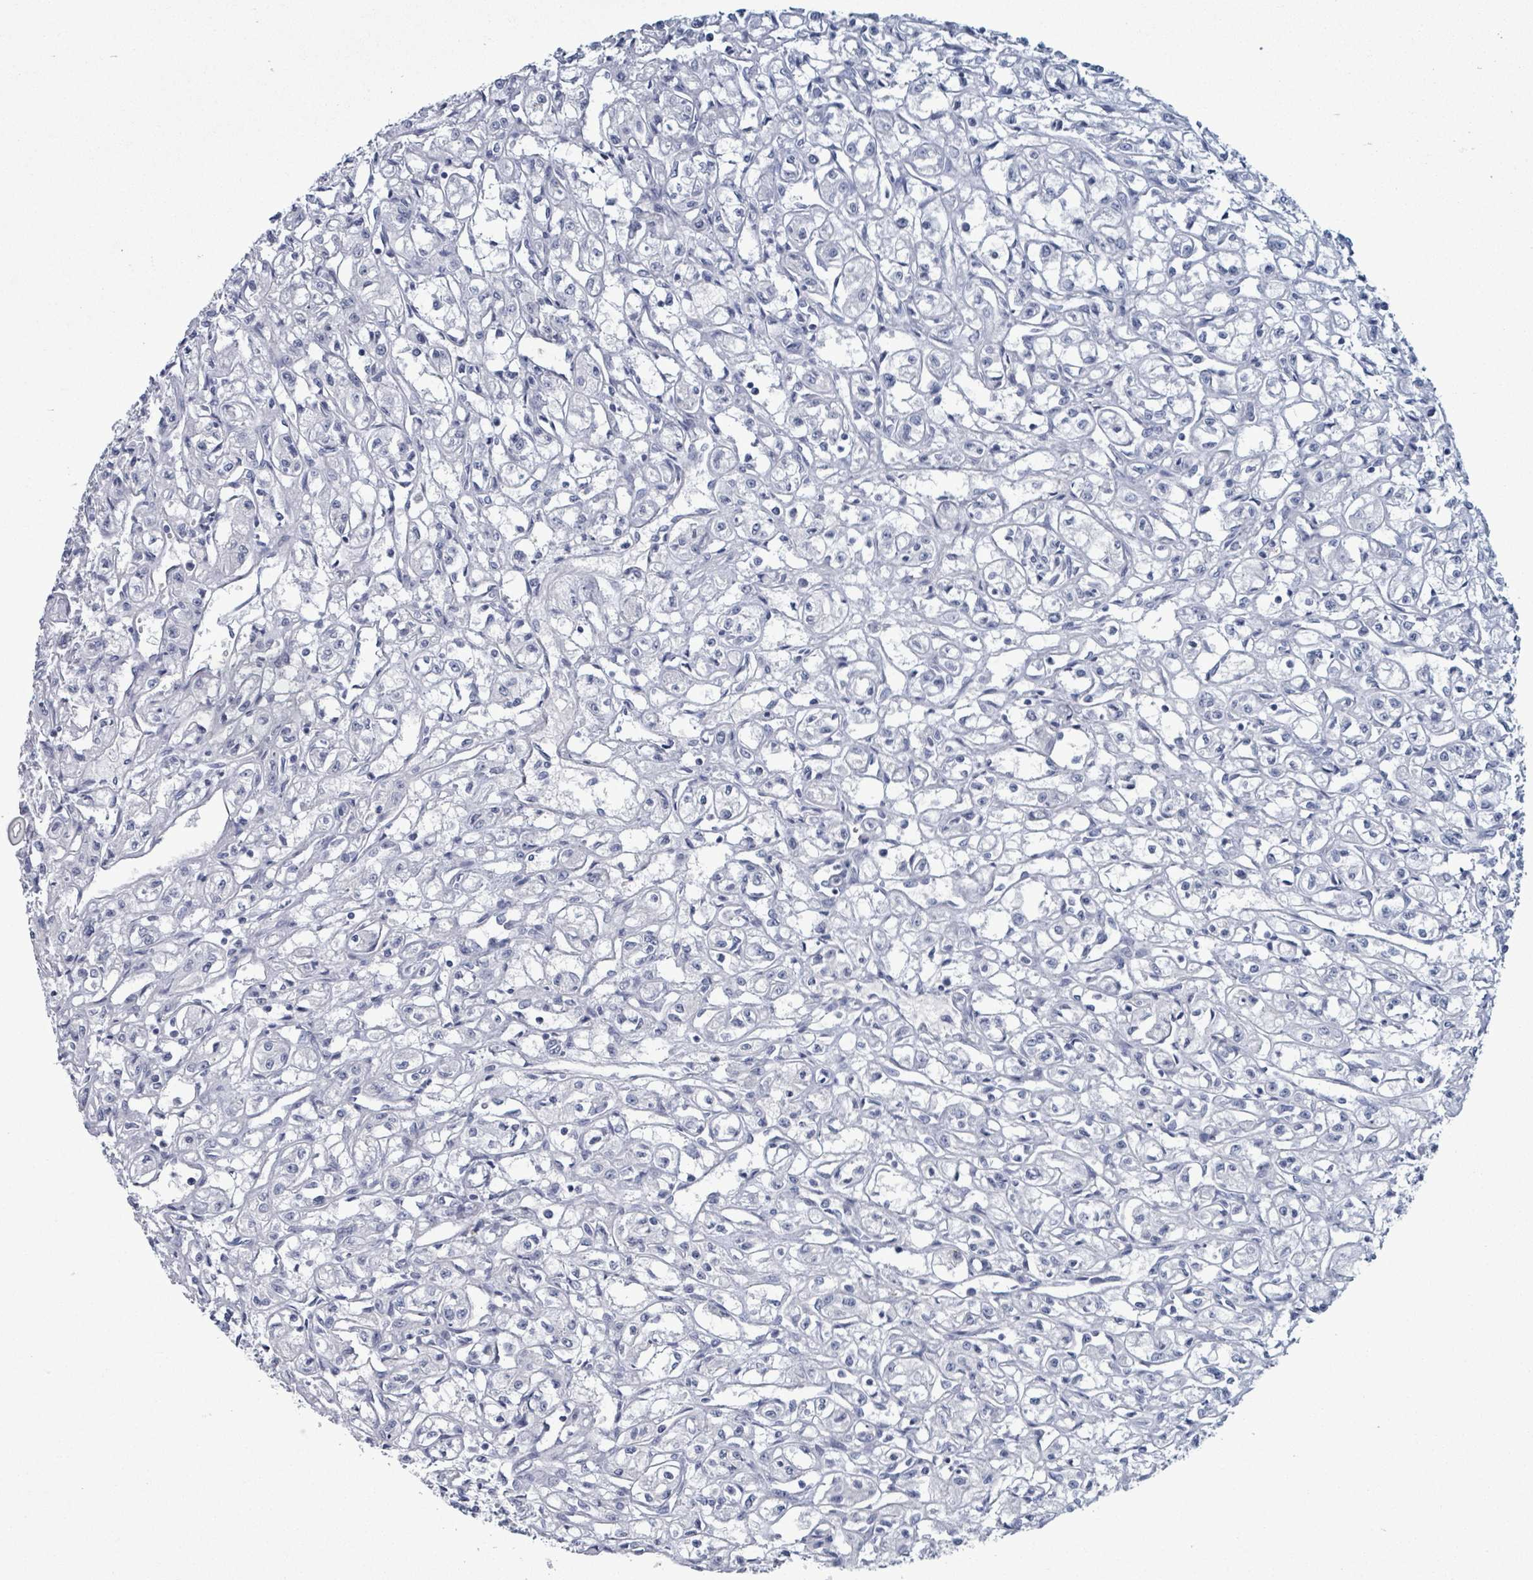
{"staining": {"intensity": "negative", "quantity": "none", "location": "none"}, "tissue": "renal cancer", "cell_type": "Tumor cells", "image_type": "cancer", "snomed": [{"axis": "morphology", "description": "Adenocarcinoma, NOS"}, {"axis": "topography", "description": "Kidney"}], "caption": "This image is of renal adenocarcinoma stained with immunohistochemistry (IHC) to label a protein in brown with the nuclei are counter-stained blue. There is no staining in tumor cells.", "gene": "ZNF771", "patient": {"sex": "male", "age": 56}}